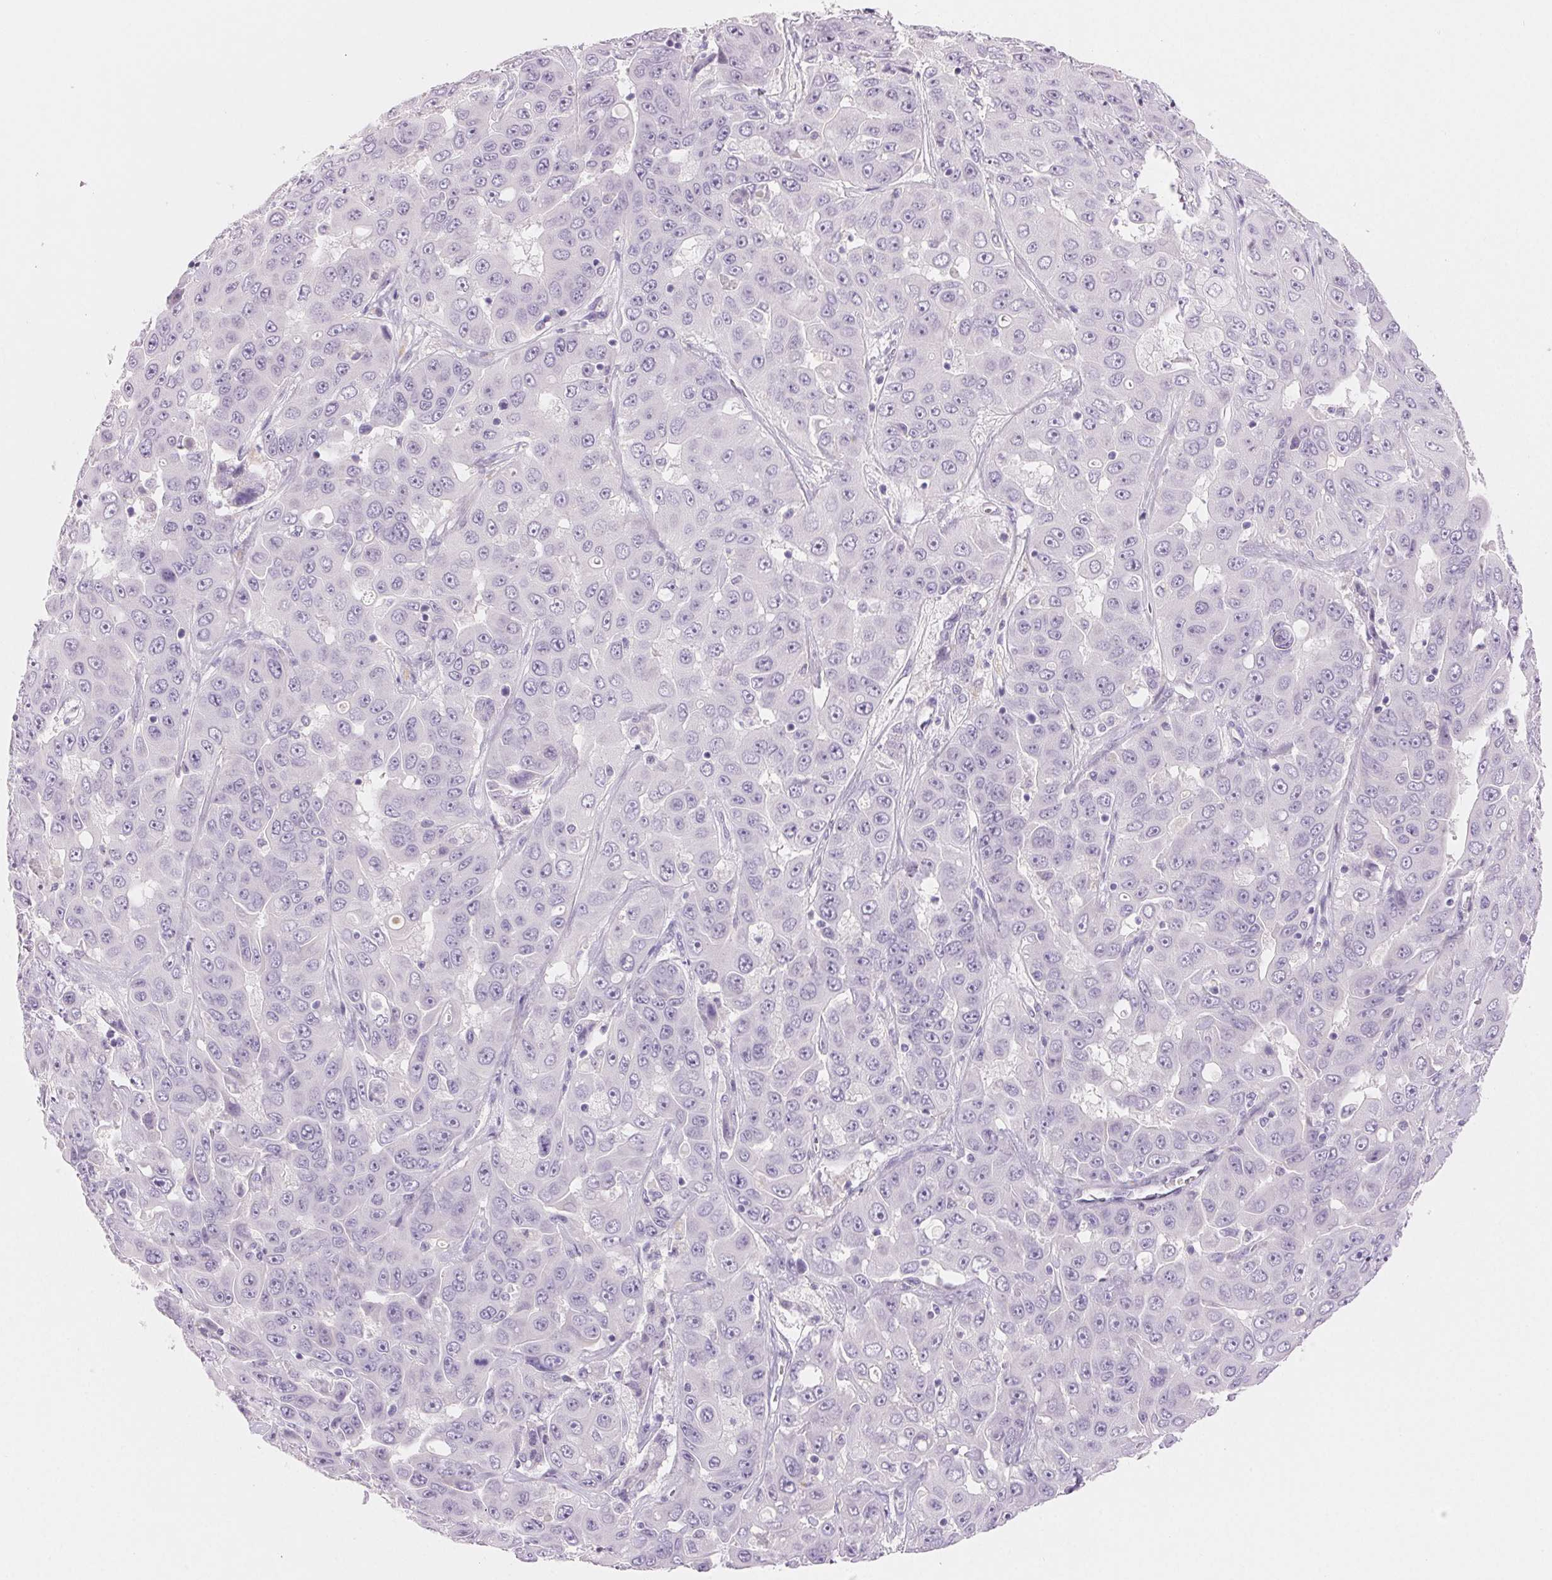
{"staining": {"intensity": "negative", "quantity": "none", "location": "none"}, "tissue": "liver cancer", "cell_type": "Tumor cells", "image_type": "cancer", "snomed": [{"axis": "morphology", "description": "Cholangiocarcinoma"}, {"axis": "topography", "description": "Liver"}], "caption": "DAB immunohistochemical staining of human liver cancer shows no significant expression in tumor cells.", "gene": "BPIFB2", "patient": {"sex": "female", "age": 52}}